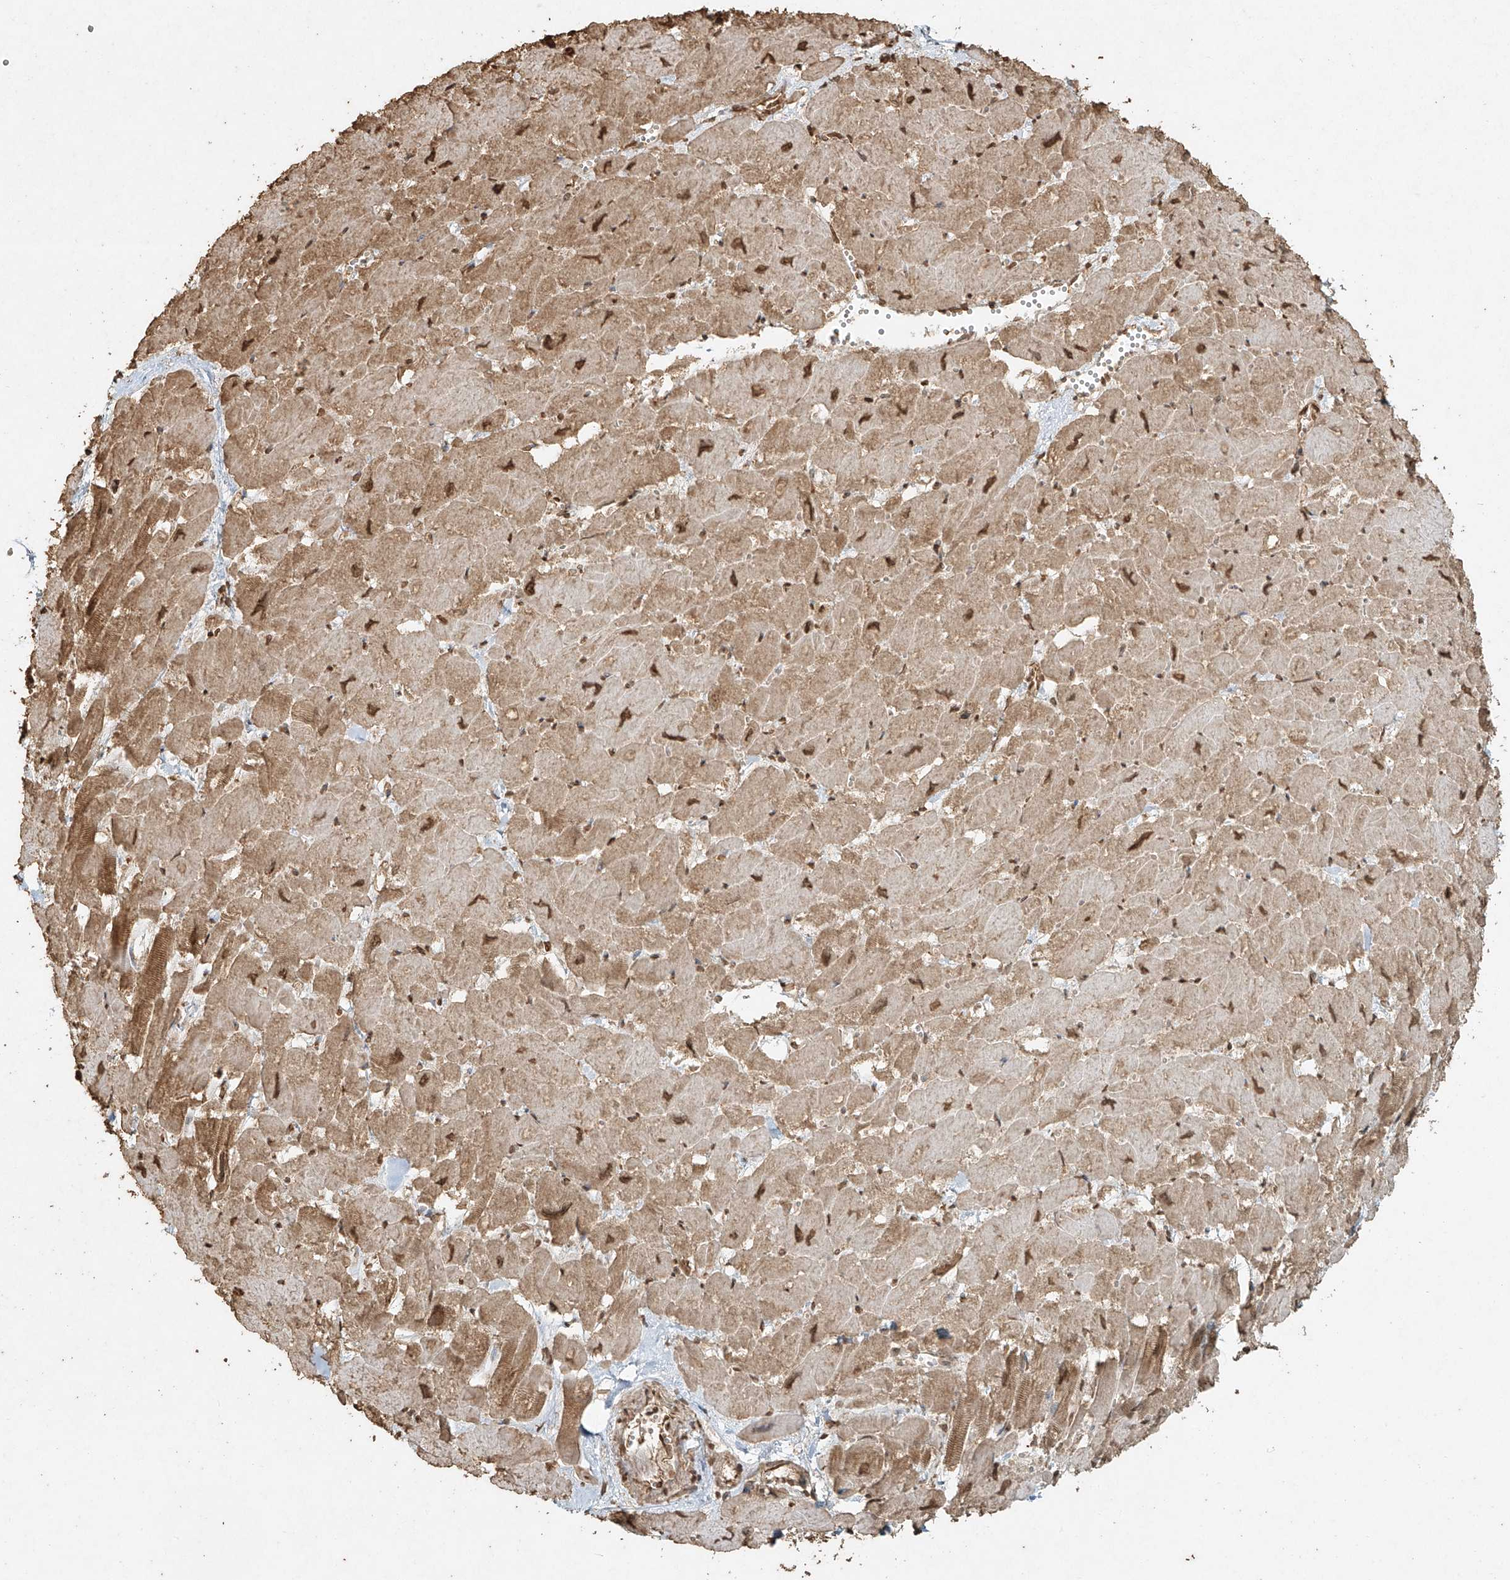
{"staining": {"intensity": "moderate", "quantity": ">75%", "location": "cytoplasmic/membranous,nuclear"}, "tissue": "heart muscle", "cell_type": "Cardiomyocytes", "image_type": "normal", "snomed": [{"axis": "morphology", "description": "Normal tissue, NOS"}, {"axis": "topography", "description": "Heart"}], "caption": "Heart muscle stained for a protein exhibits moderate cytoplasmic/membranous,nuclear positivity in cardiomyocytes. The staining is performed using DAB (3,3'-diaminobenzidine) brown chromogen to label protein expression. The nuclei are counter-stained blue using hematoxylin.", "gene": "TIGAR", "patient": {"sex": "male", "age": 54}}